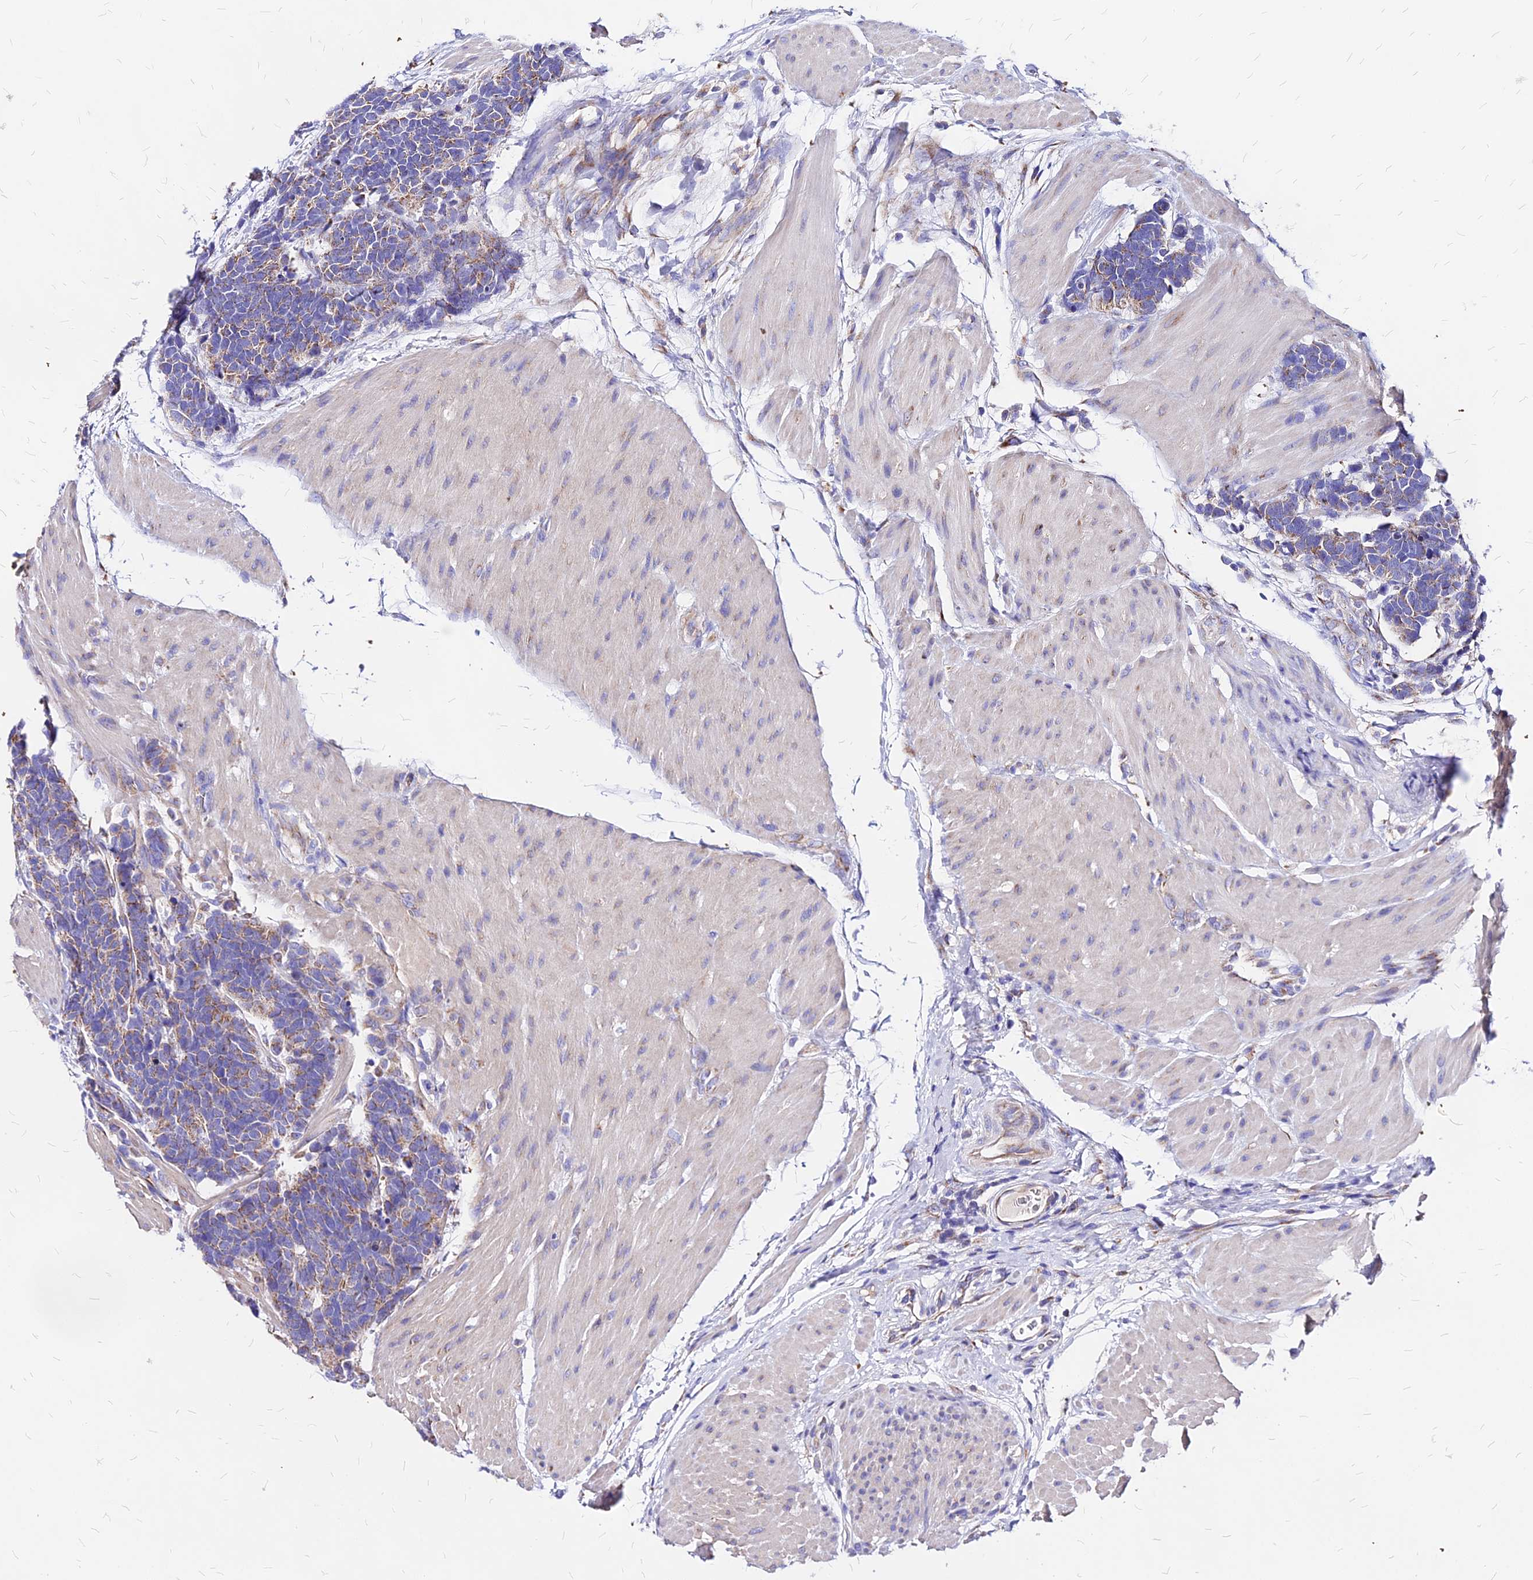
{"staining": {"intensity": "weak", "quantity": ">75%", "location": "cytoplasmic/membranous"}, "tissue": "carcinoid", "cell_type": "Tumor cells", "image_type": "cancer", "snomed": [{"axis": "morphology", "description": "Carcinoma, NOS"}, {"axis": "morphology", "description": "Carcinoid, malignant, NOS"}, {"axis": "topography", "description": "Urinary bladder"}], "caption": "Brown immunohistochemical staining in human carcinoid (malignant) displays weak cytoplasmic/membranous expression in about >75% of tumor cells.", "gene": "MRPL3", "patient": {"sex": "male", "age": 57}}